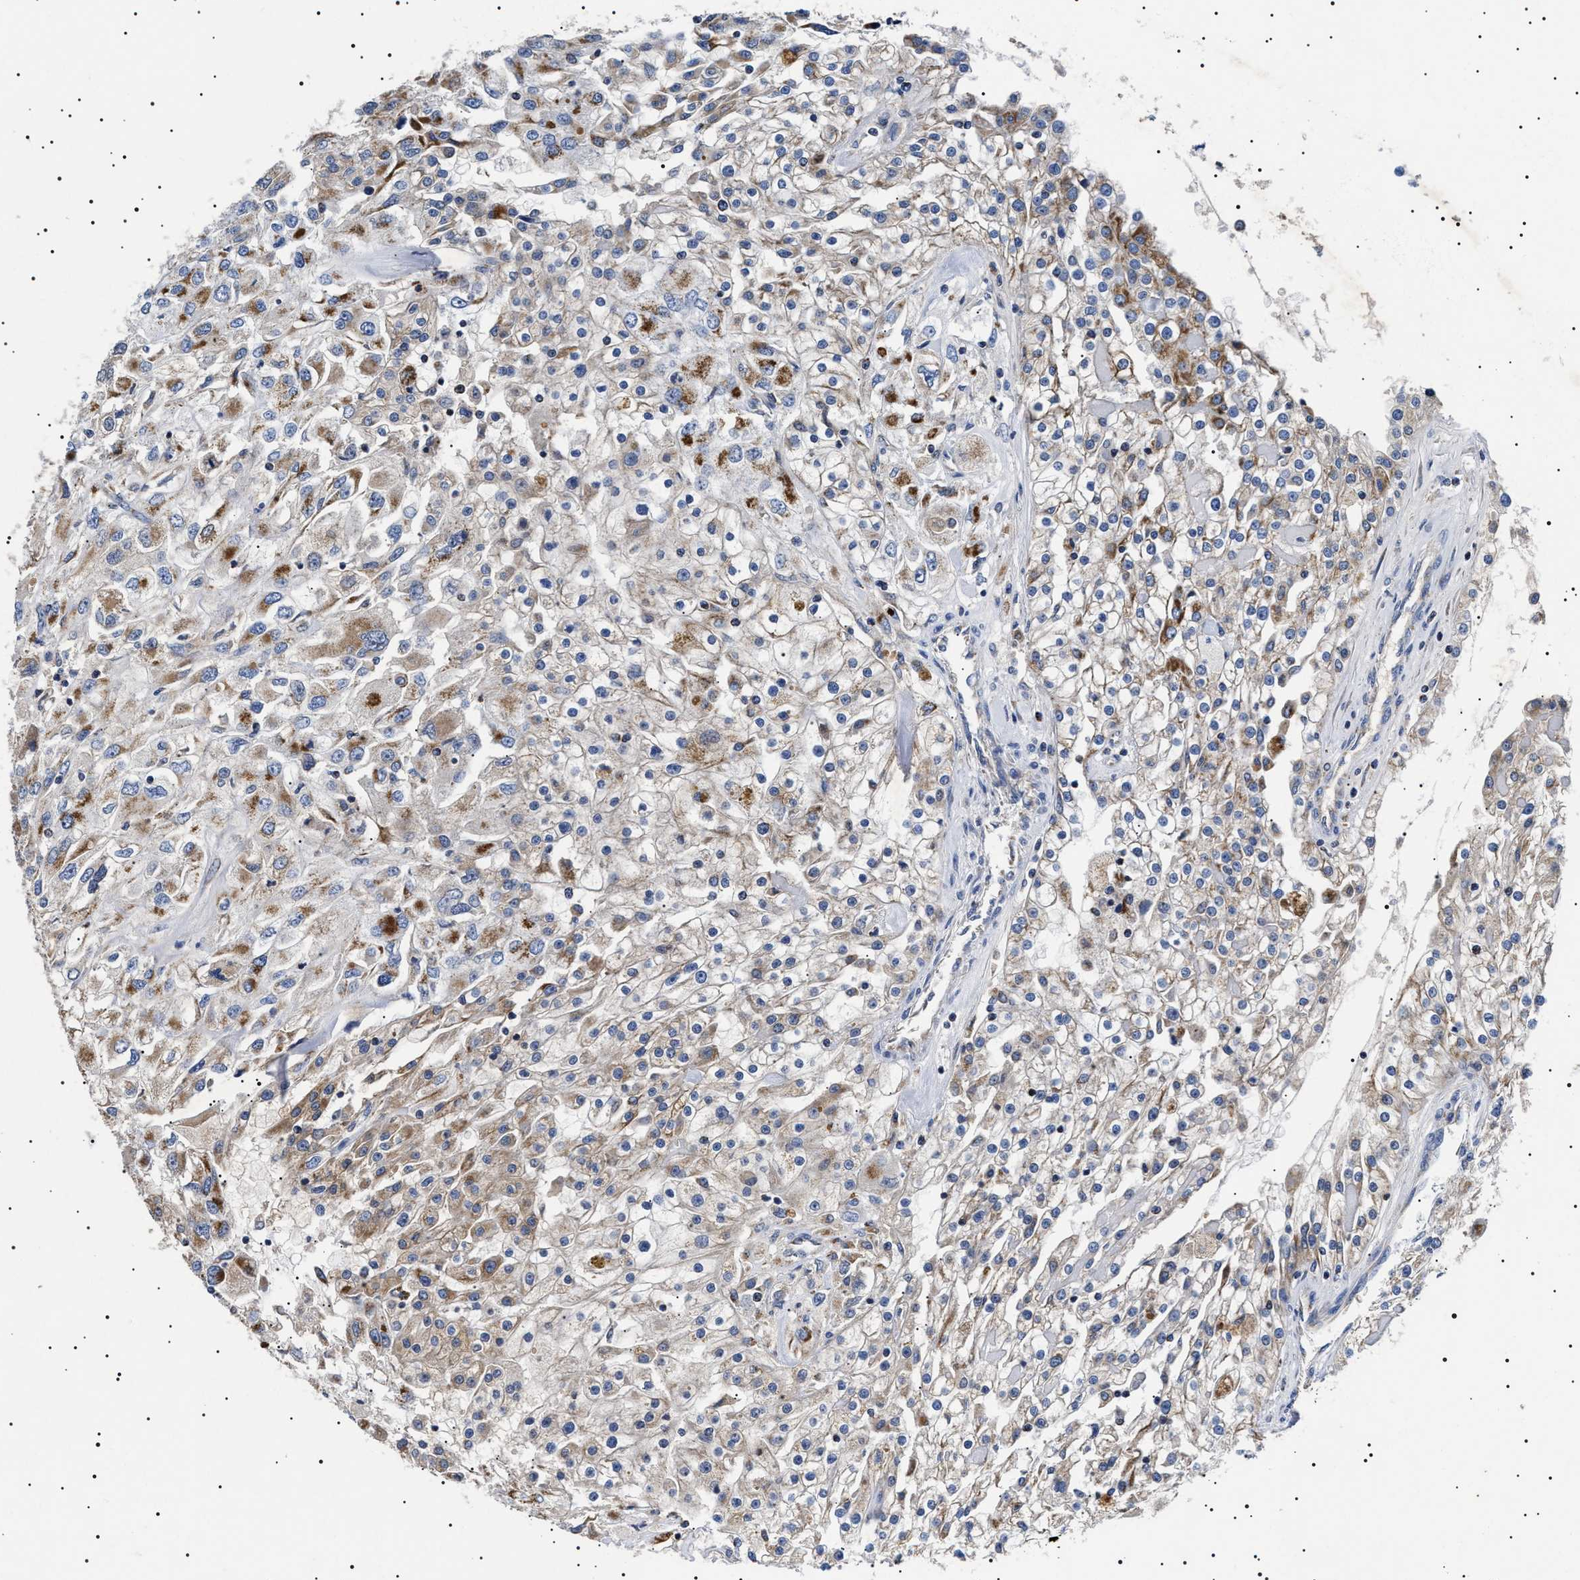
{"staining": {"intensity": "moderate", "quantity": ">75%", "location": "cytoplasmic/membranous"}, "tissue": "renal cancer", "cell_type": "Tumor cells", "image_type": "cancer", "snomed": [{"axis": "morphology", "description": "Adenocarcinoma, NOS"}, {"axis": "topography", "description": "Kidney"}], "caption": "Moderate cytoplasmic/membranous protein staining is appreciated in approximately >75% of tumor cells in renal adenocarcinoma.", "gene": "CHRDL2", "patient": {"sex": "female", "age": 52}}